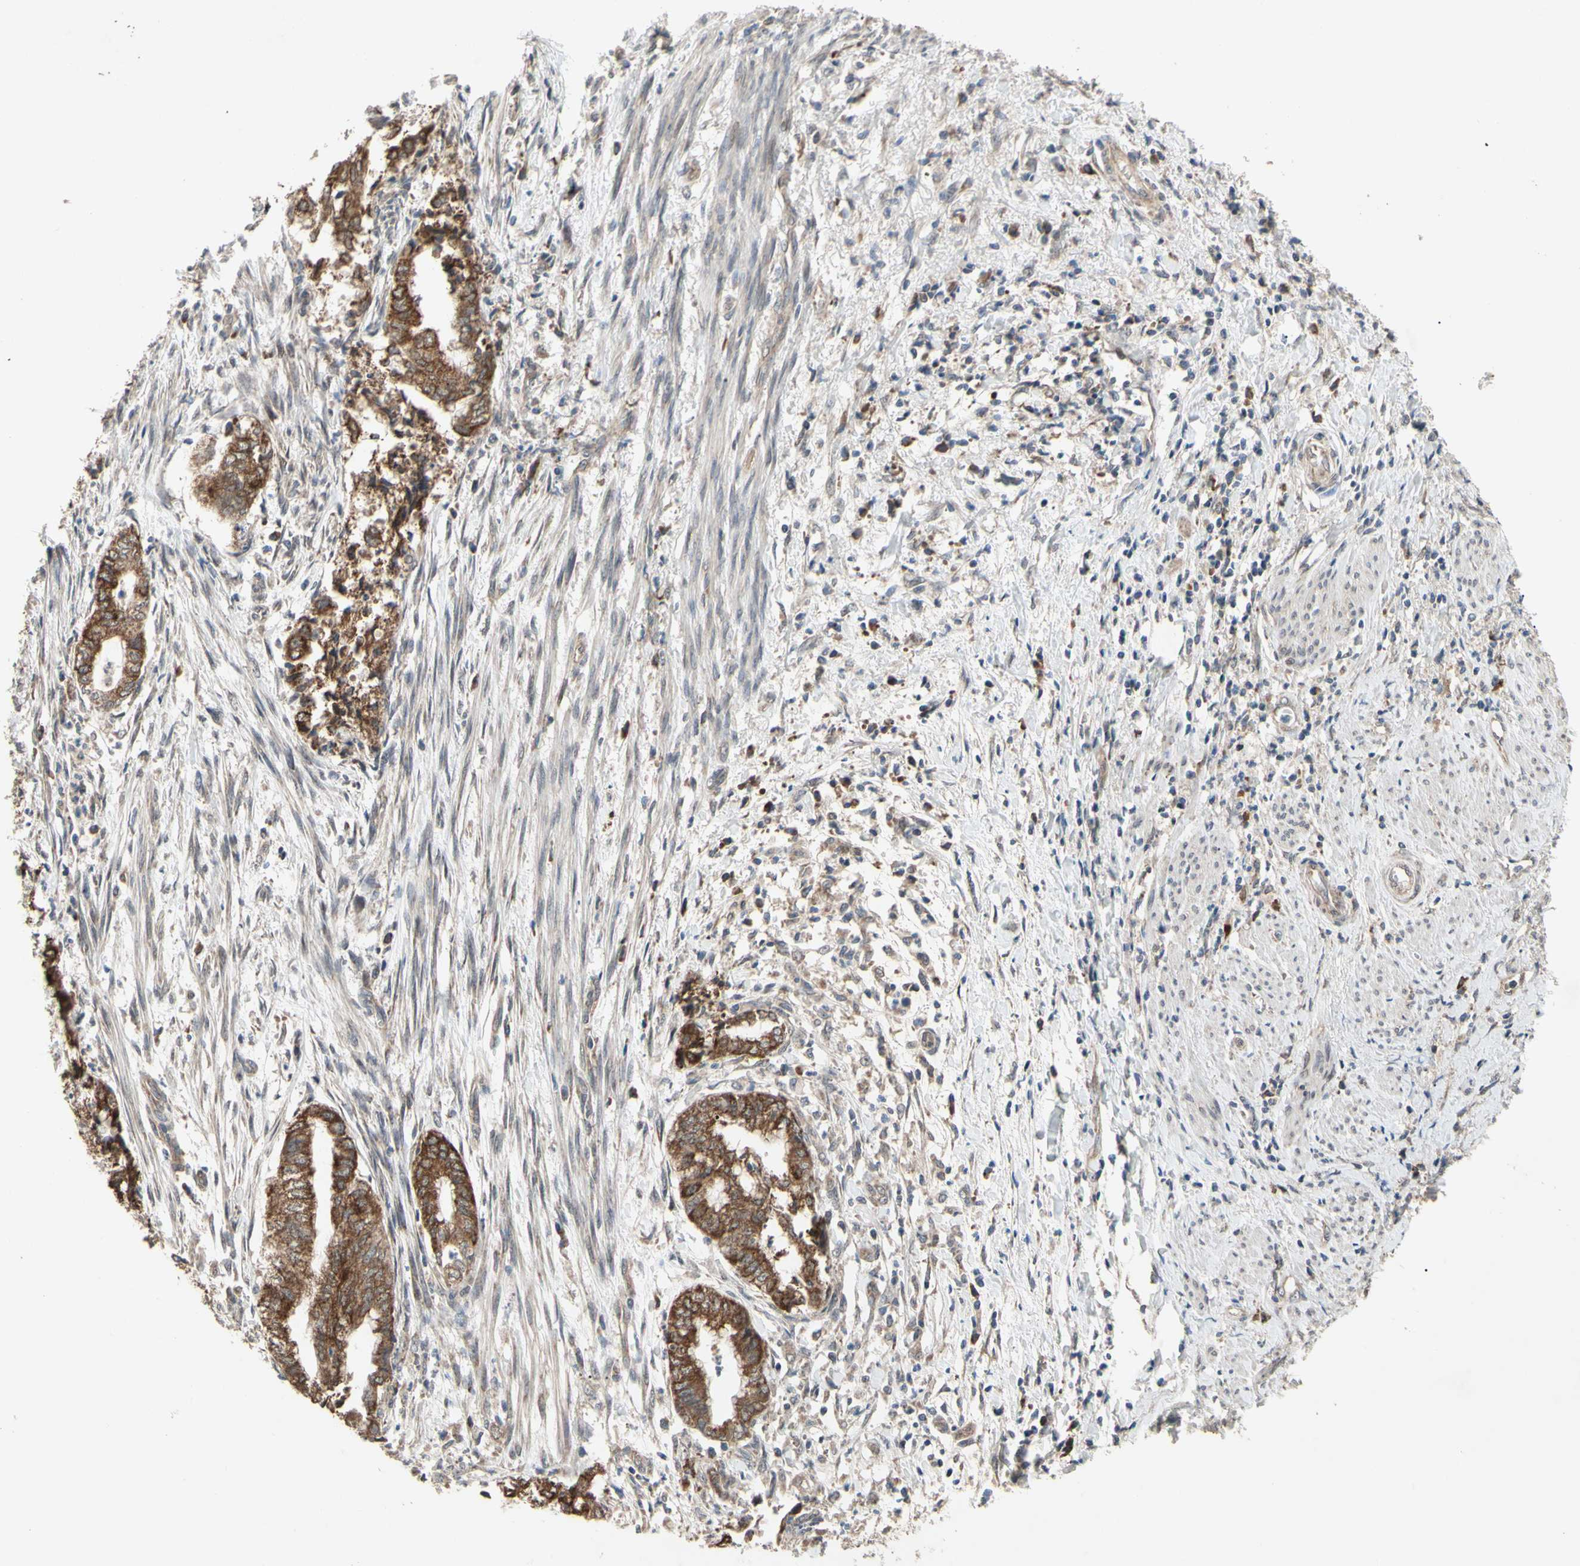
{"staining": {"intensity": "strong", "quantity": ">75%", "location": "cytoplasmic/membranous"}, "tissue": "endometrial cancer", "cell_type": "Tumor cells", "image_type": "cancer", "snomed": [{"axis": "morphology", "description": "Necrosis, NOS"}, {"axis": "morphology", "description": "Adenocarcinoma, NOS"}, {"axis": "topography", "description": "Endometrium"}], "caption": "Strong cytoplasmic/membranous expression is appreciated in about >75% of tumor cells in endometrial adenocarcinoma.", "gene": "CD164", "patient": {"sex": "female", "age": 79}}